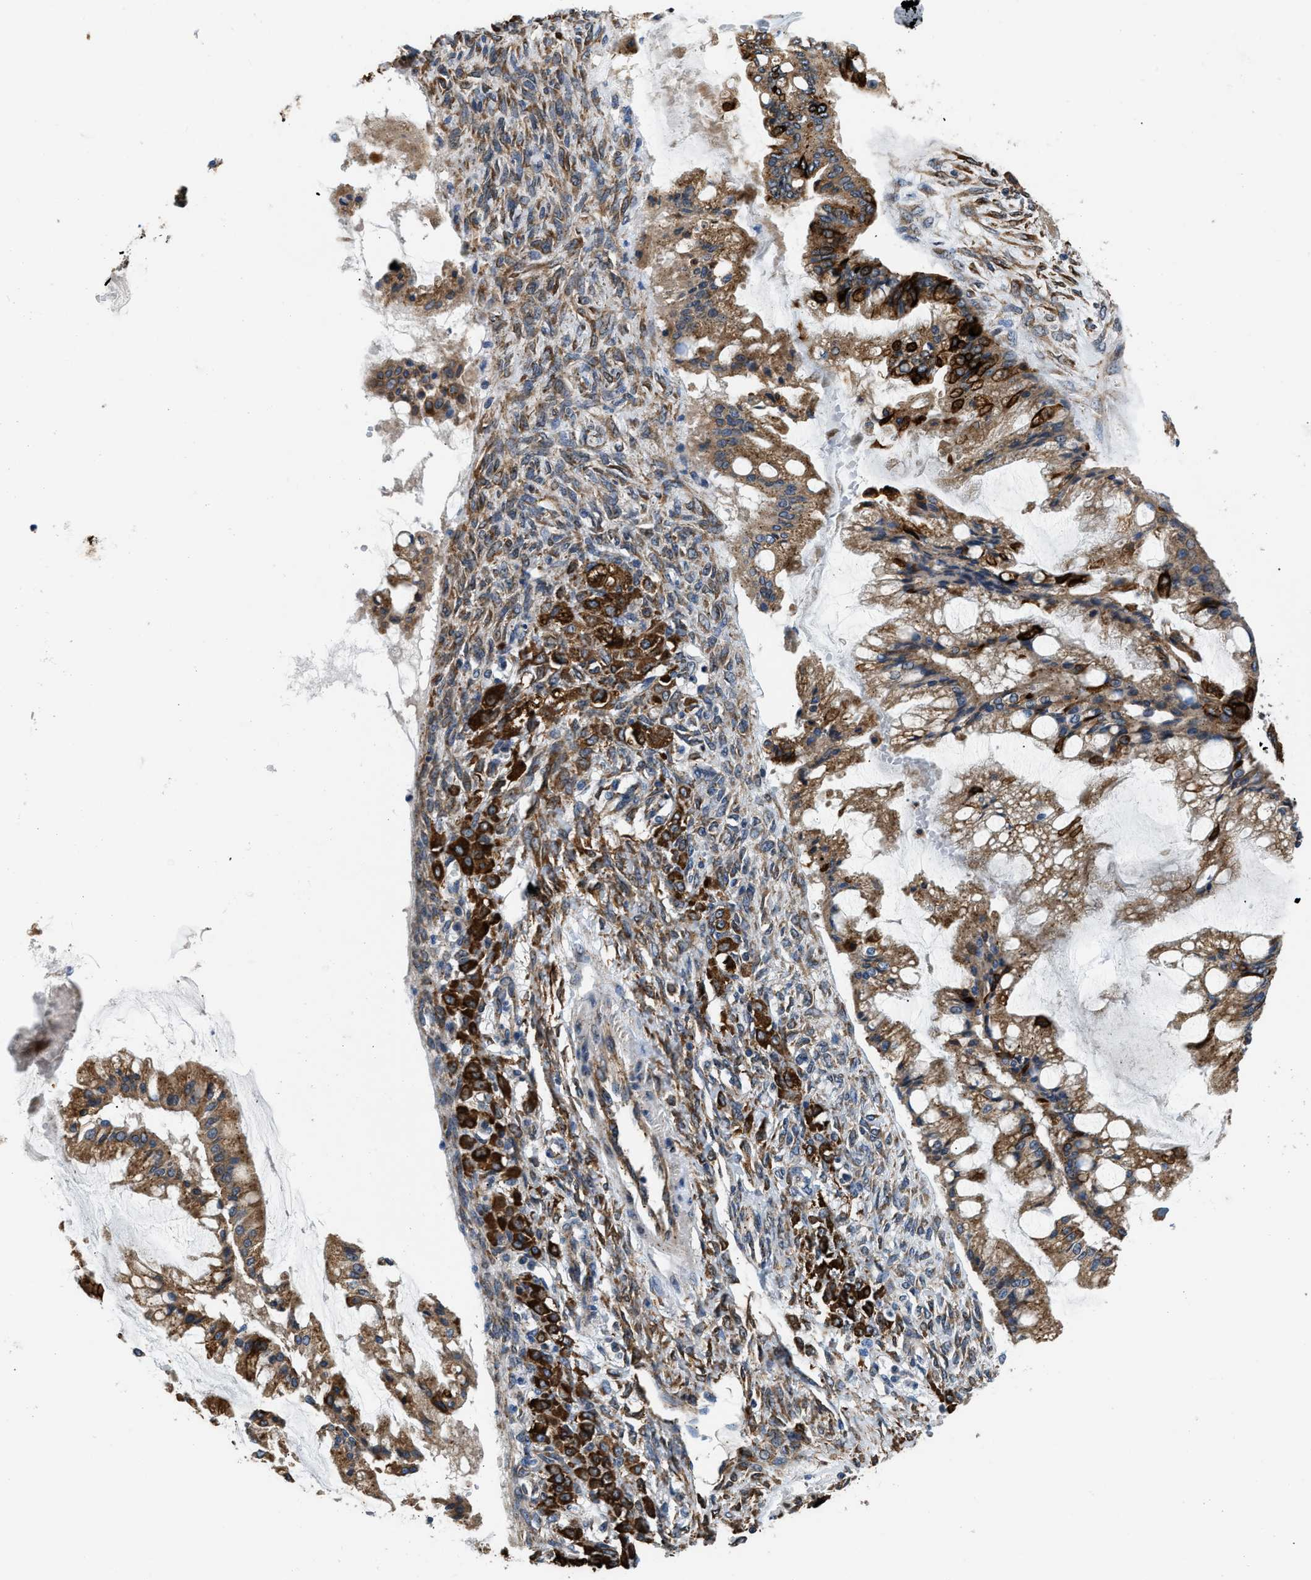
{"staining": {"intensity": "strong", "quantity": ">75%", "location": "cytoplasmic/membranous"}, "tissue": "ovarian cancer", "cell_type": "Tumor cells", "image_type": "cancer", "snomed": [{"axis": "morphology", "description": "Cystadenocarcinoma, mucinous, NOS"}, {"axis": "topography", "description": "Ovary"}], "caption": "This image demonstrates IHC staining of ovarian cancer, with high strong cytoplasmic/membranous positivity in about >75% of tumor cells.", "gene": "ARL6IP5", "patient": {"sex": "female", "age": 73}}